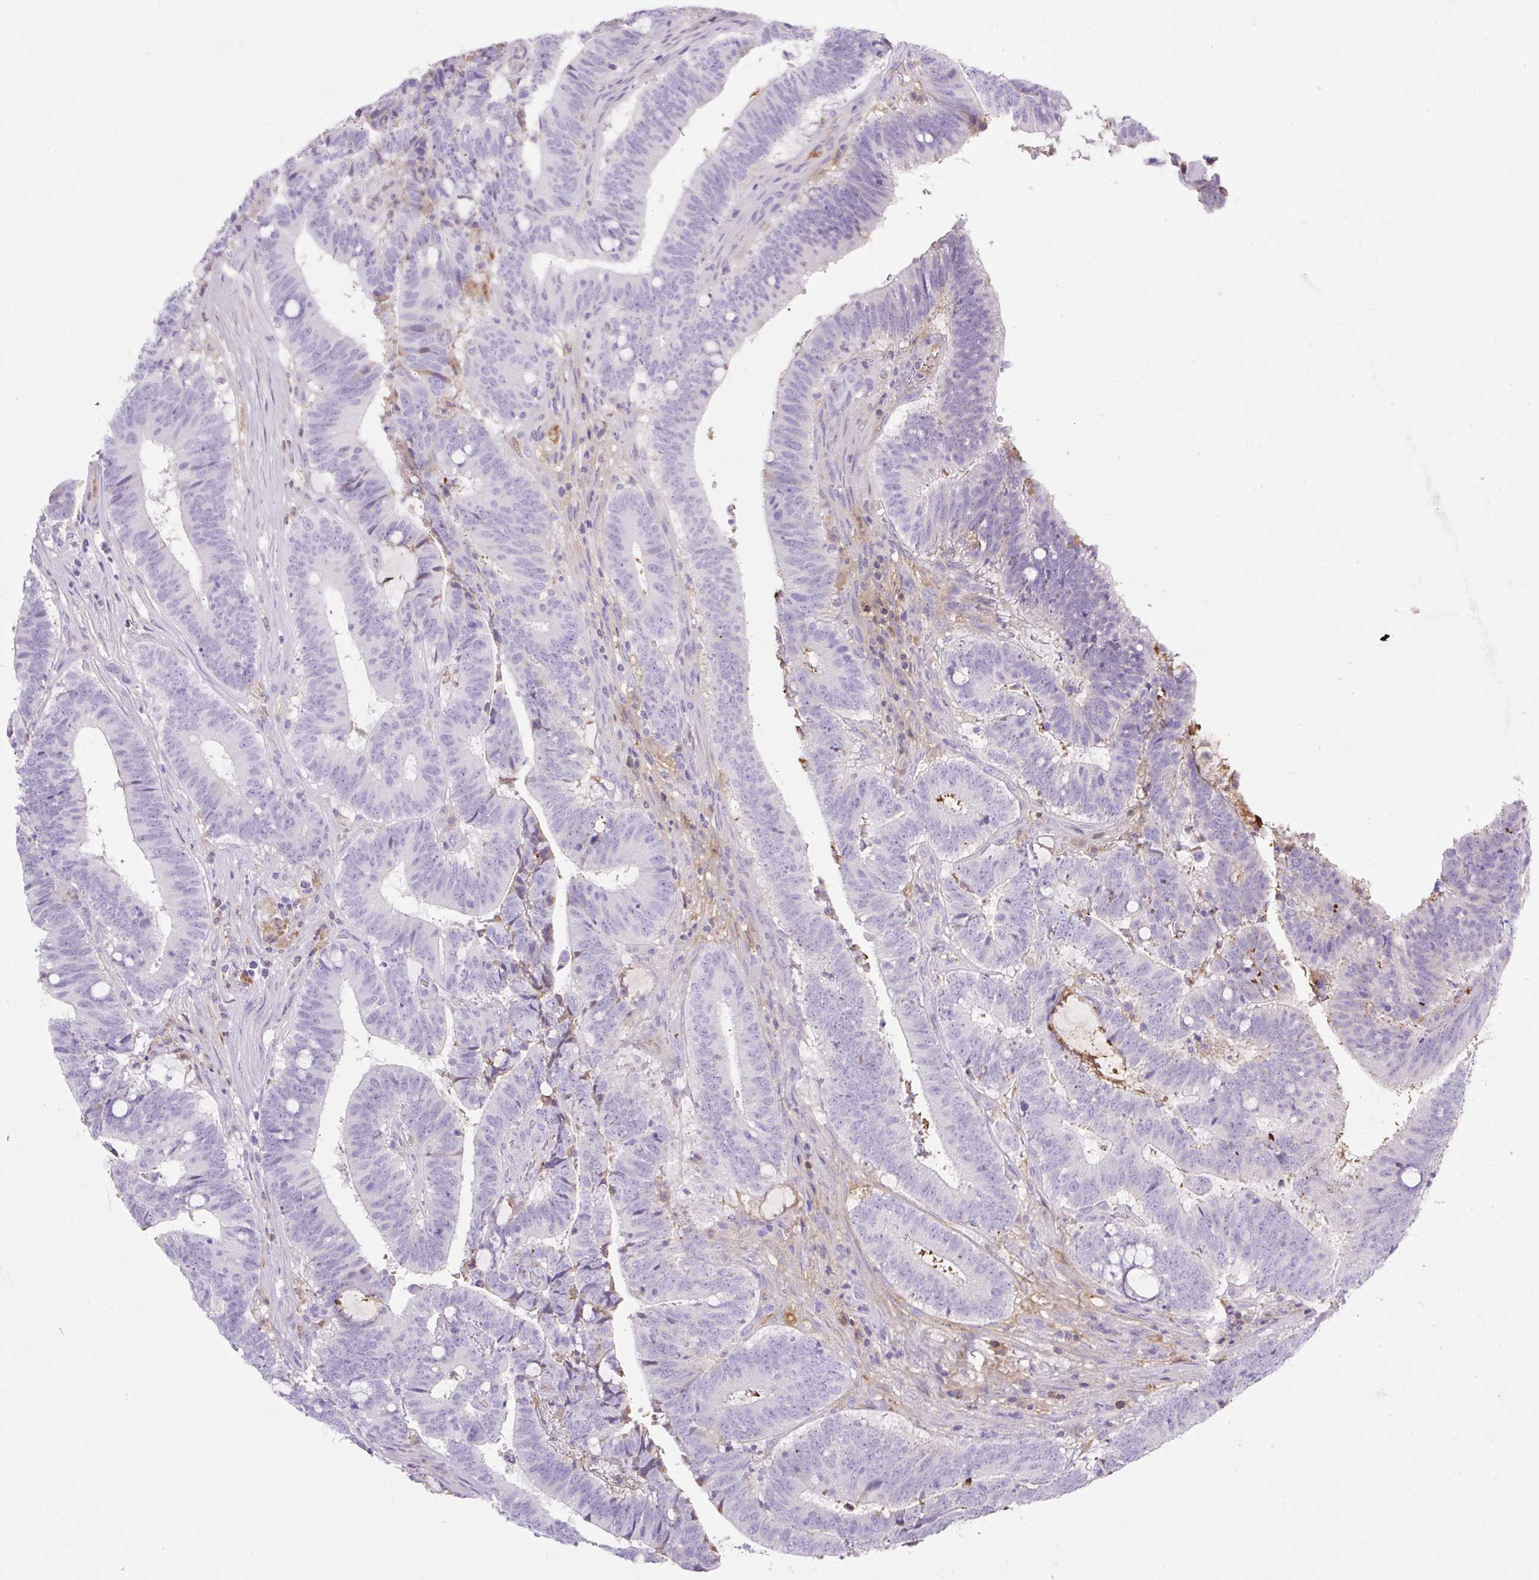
{"staining": {"intensity": "negative", "quantity": "none", "location": "none"}, "tissue": "colorectal cancer", "cell_type": "Tumor cells", "image_type": "cancer", "snomed": [{"axis": "morphology", "description": "Adenocarcinoma, NOS"}, {"axis": "topography", "description": "Colon"}], "caption": "Immunohistochemistry photomicrograph of neoplastic tissue: human colorectal cancer stained with DAB (3,3'-diaminobenzidine) exhibits no significant protein staining in tumor cells.", "gene": "TDRD15", "patient": {"sex": "female", "age": 43}}